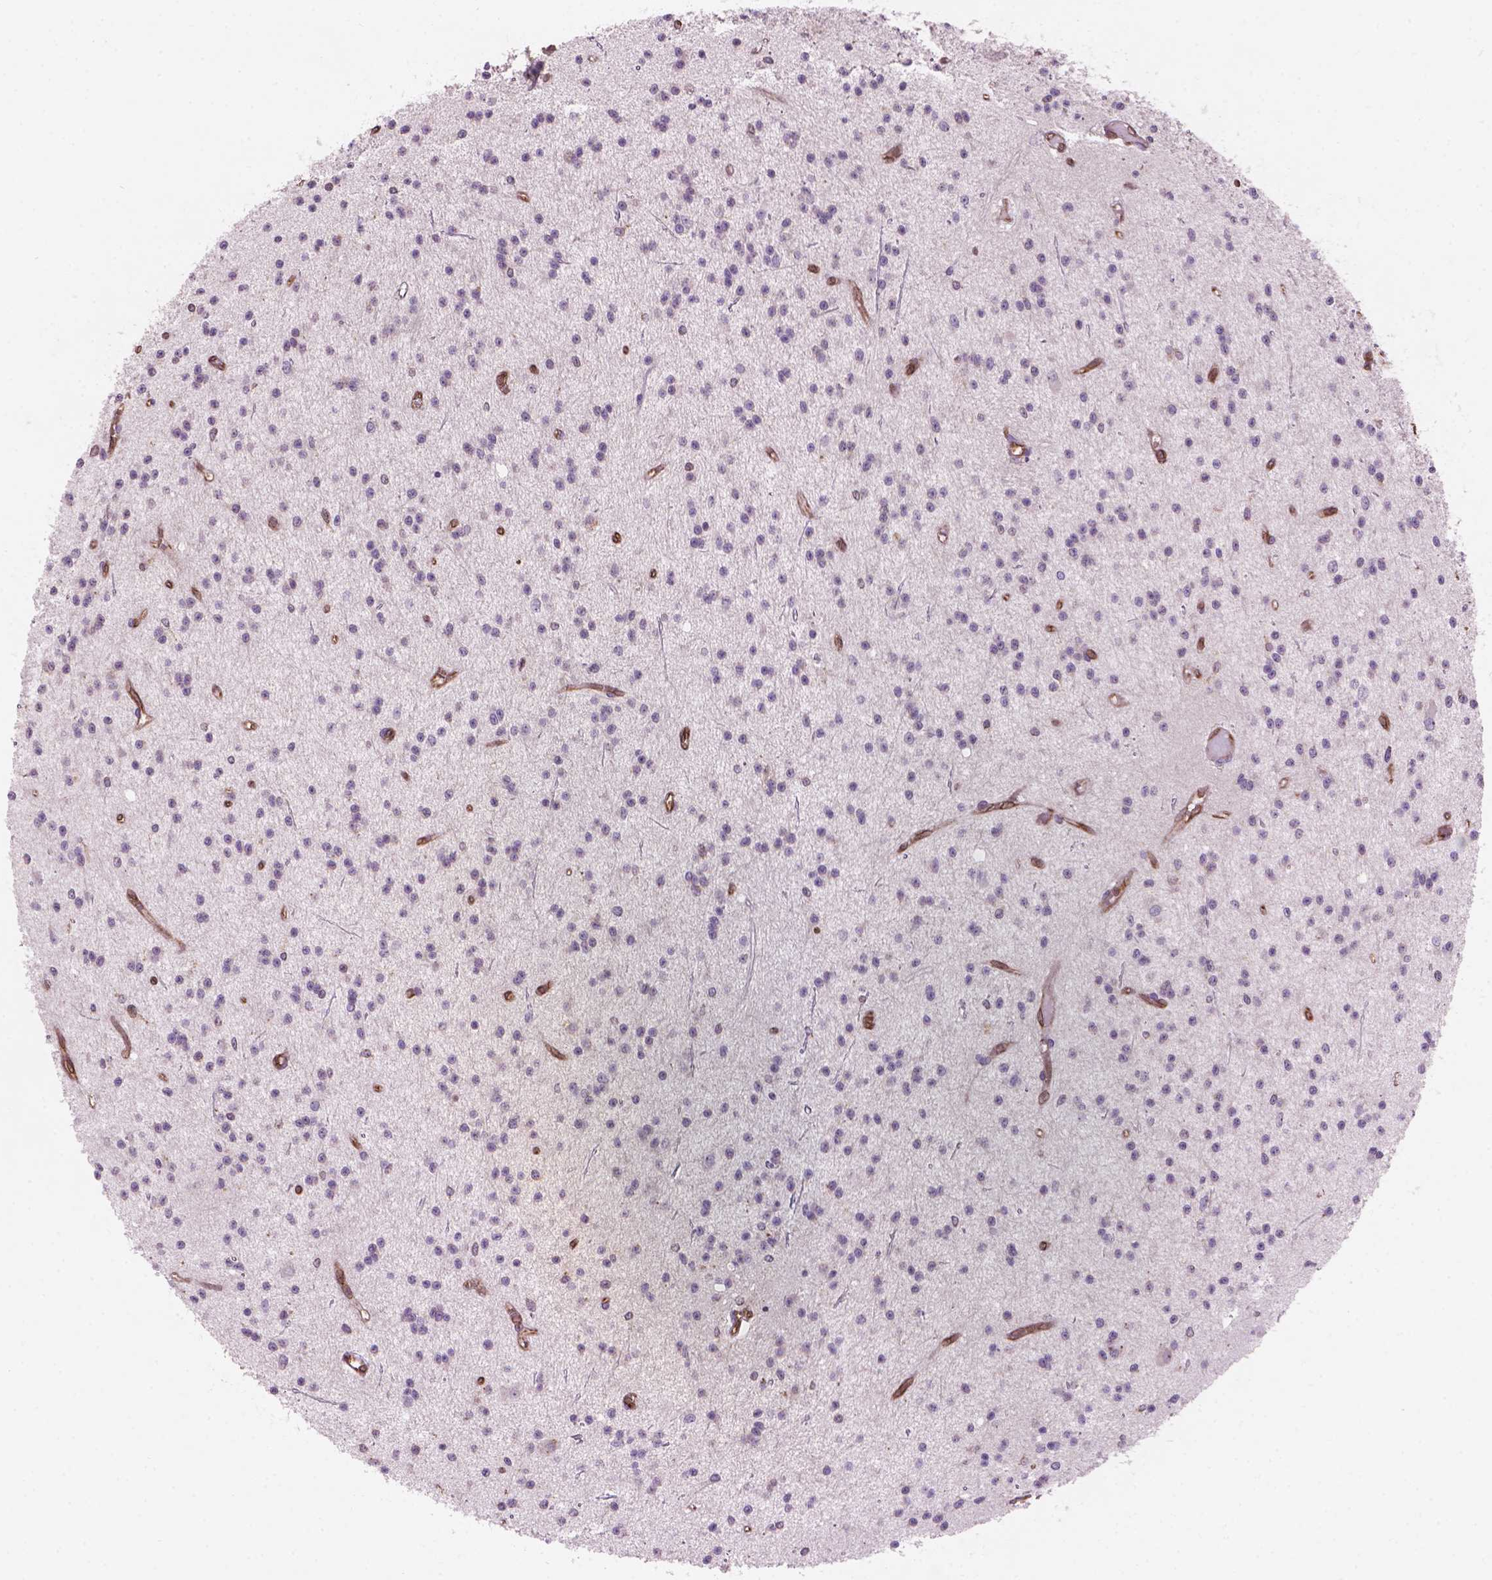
{"staining": {"intensity": "negative", "quantity": "none", "location": "none"}, "tissue": "glioma", "cell_type": "Tumor cells", "image_type": "cancer", "snomed": [{"axis": "morphology", "description": "Glioma, malignant, Low grade"}, {"axis": "topography", "description": "Brain"}], "caption": "This is an immunohistochemistry micrograph of human malignant glioma (low-grade). There is no expression in tumor cells.", "gene": "SMC2", "patient": {"sex": "male", "age": 27}}